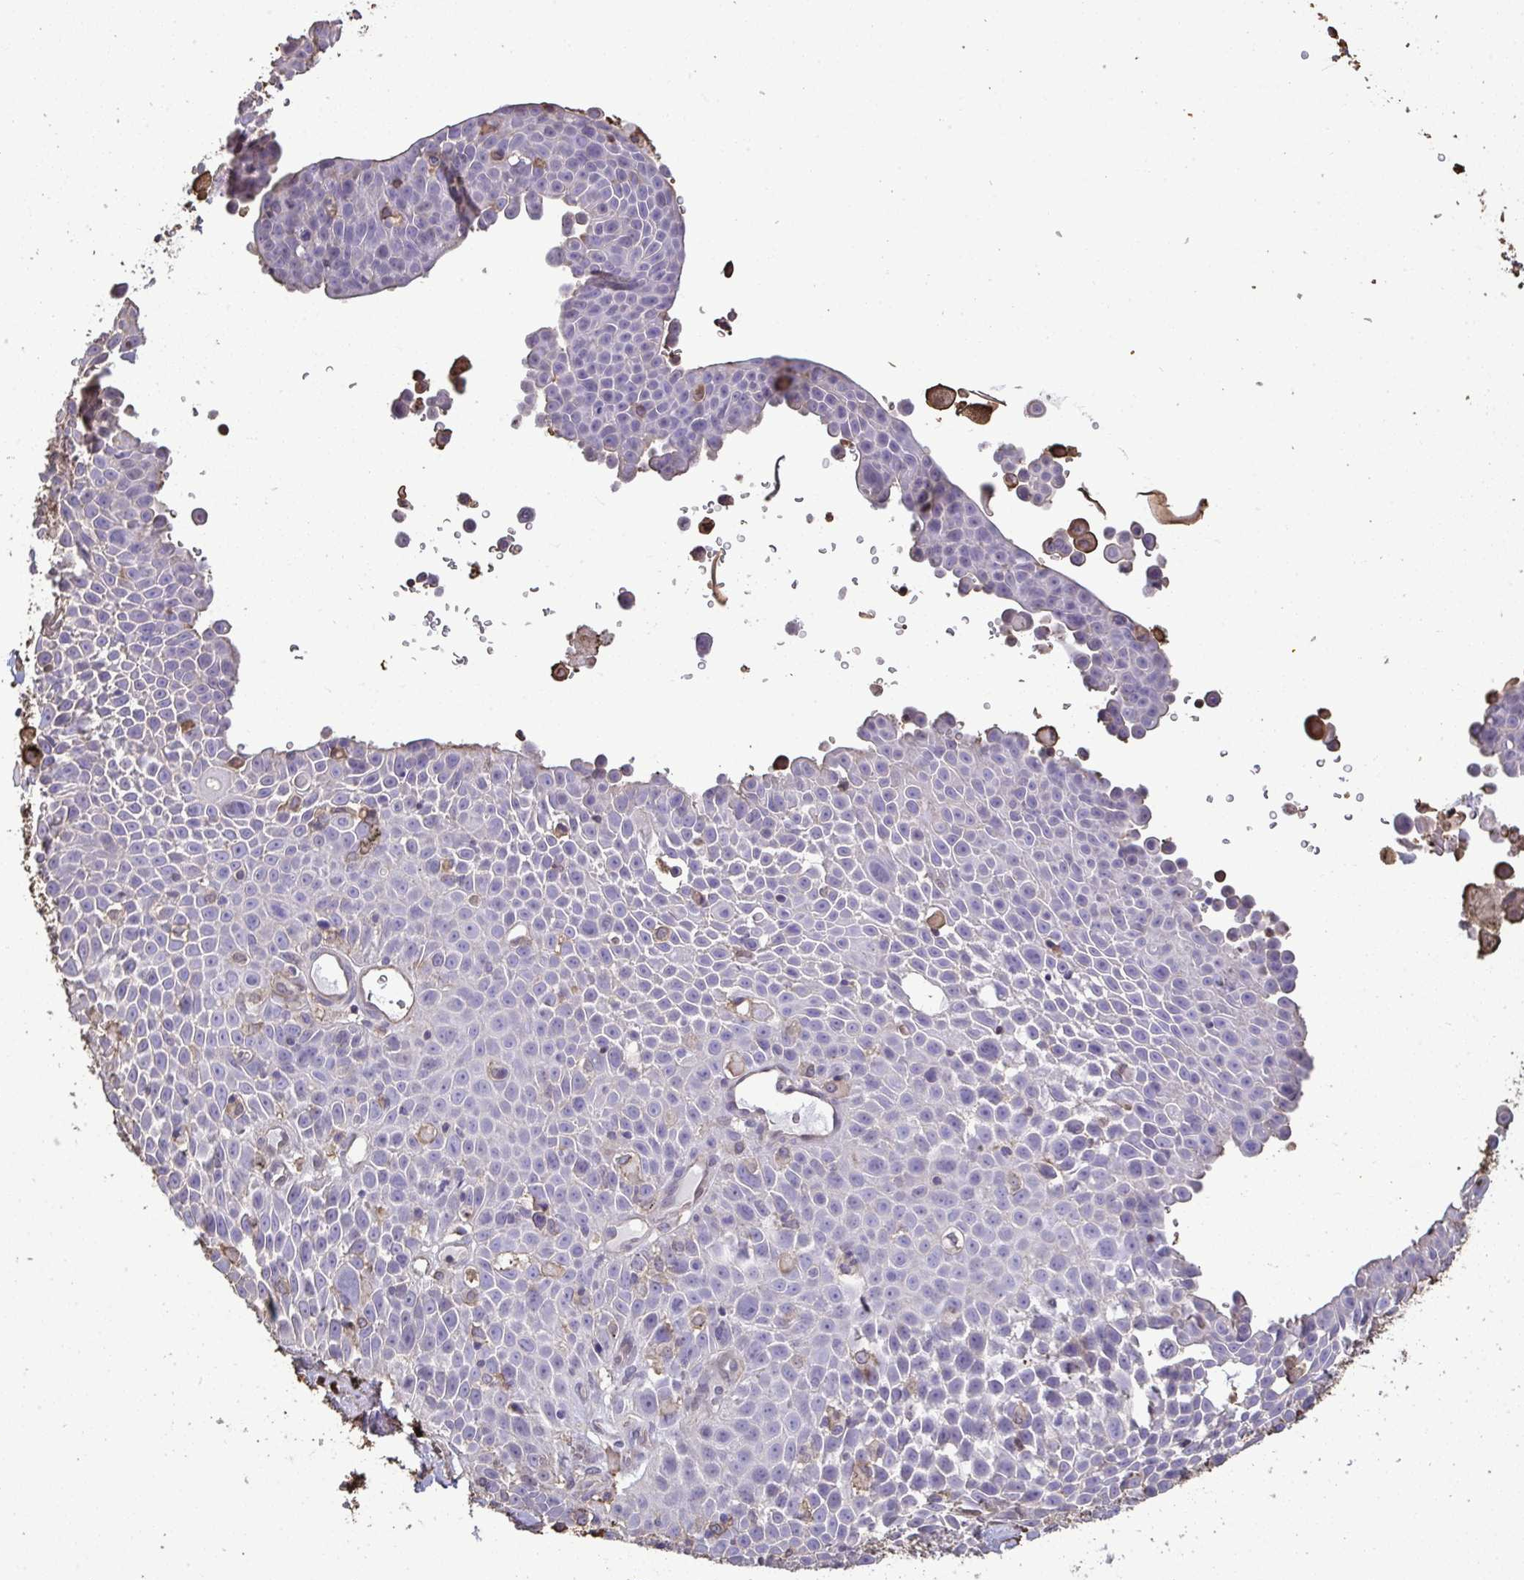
{"staining": {"intensity": "negative", "quantity": "none", "location": "none"}, "tissue": "lung cancer", "cell_type": "Tumor cells", "image_type": "cancer", "snomed": [{"axis": "morphology", "description": "Squamous cell carcinoma, NOS"}, {"axis": "morphology", "description": "Squamous cell carcinoma, metastatic, NOS"}, {"axis": "topography", "description": "Lymph node"}, {"axis": "topography", "description": "Lung"}], "caption": "IHC of human lung squamous cell carcinoma demonstrates no expression in tumor cells.", "gene": "ANXA5", "patient": {"sex": "female", "age": 62}}